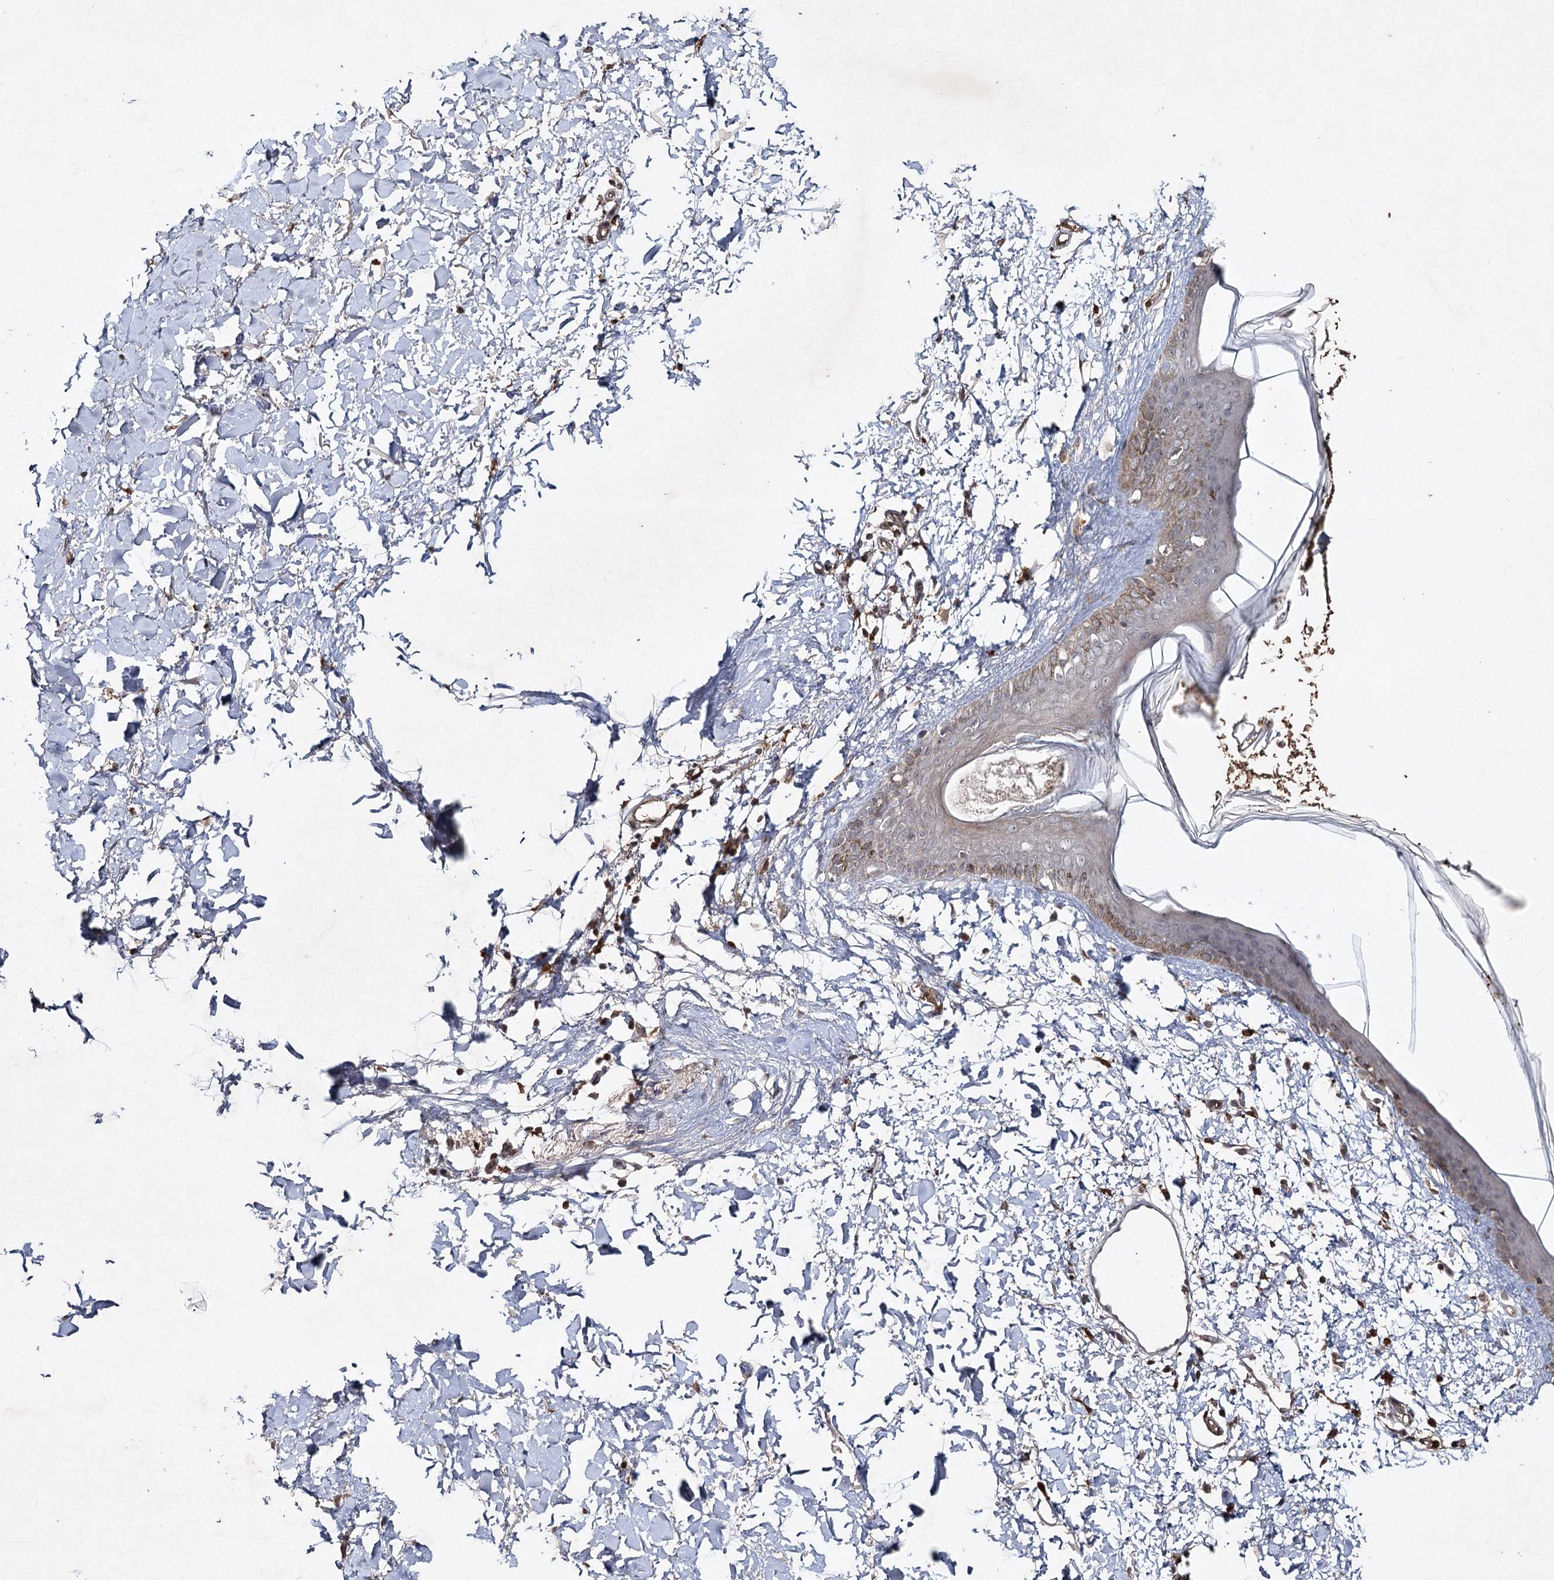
{"staining": {"intensity": "moderate", "quantity": ">75%", "location": "cytoplasmic/membranous"}, "tissue": "skin", "cell_type": "Fibroblasts", "image_type": "normal", "snomed": [{"axis": "morphology", "description": "Normal tissue, NOS"}, {"axis": "topography", "description": "Skin"}], "caption": "There is medium levels of moderate cytoplasmic/membranous expression in fibroblasts of benign skin, as demonstrated by immunohistochemical staining (brown color).", "gene": "CYP2B6", "patient": {"sex": "female", "age": 58}}